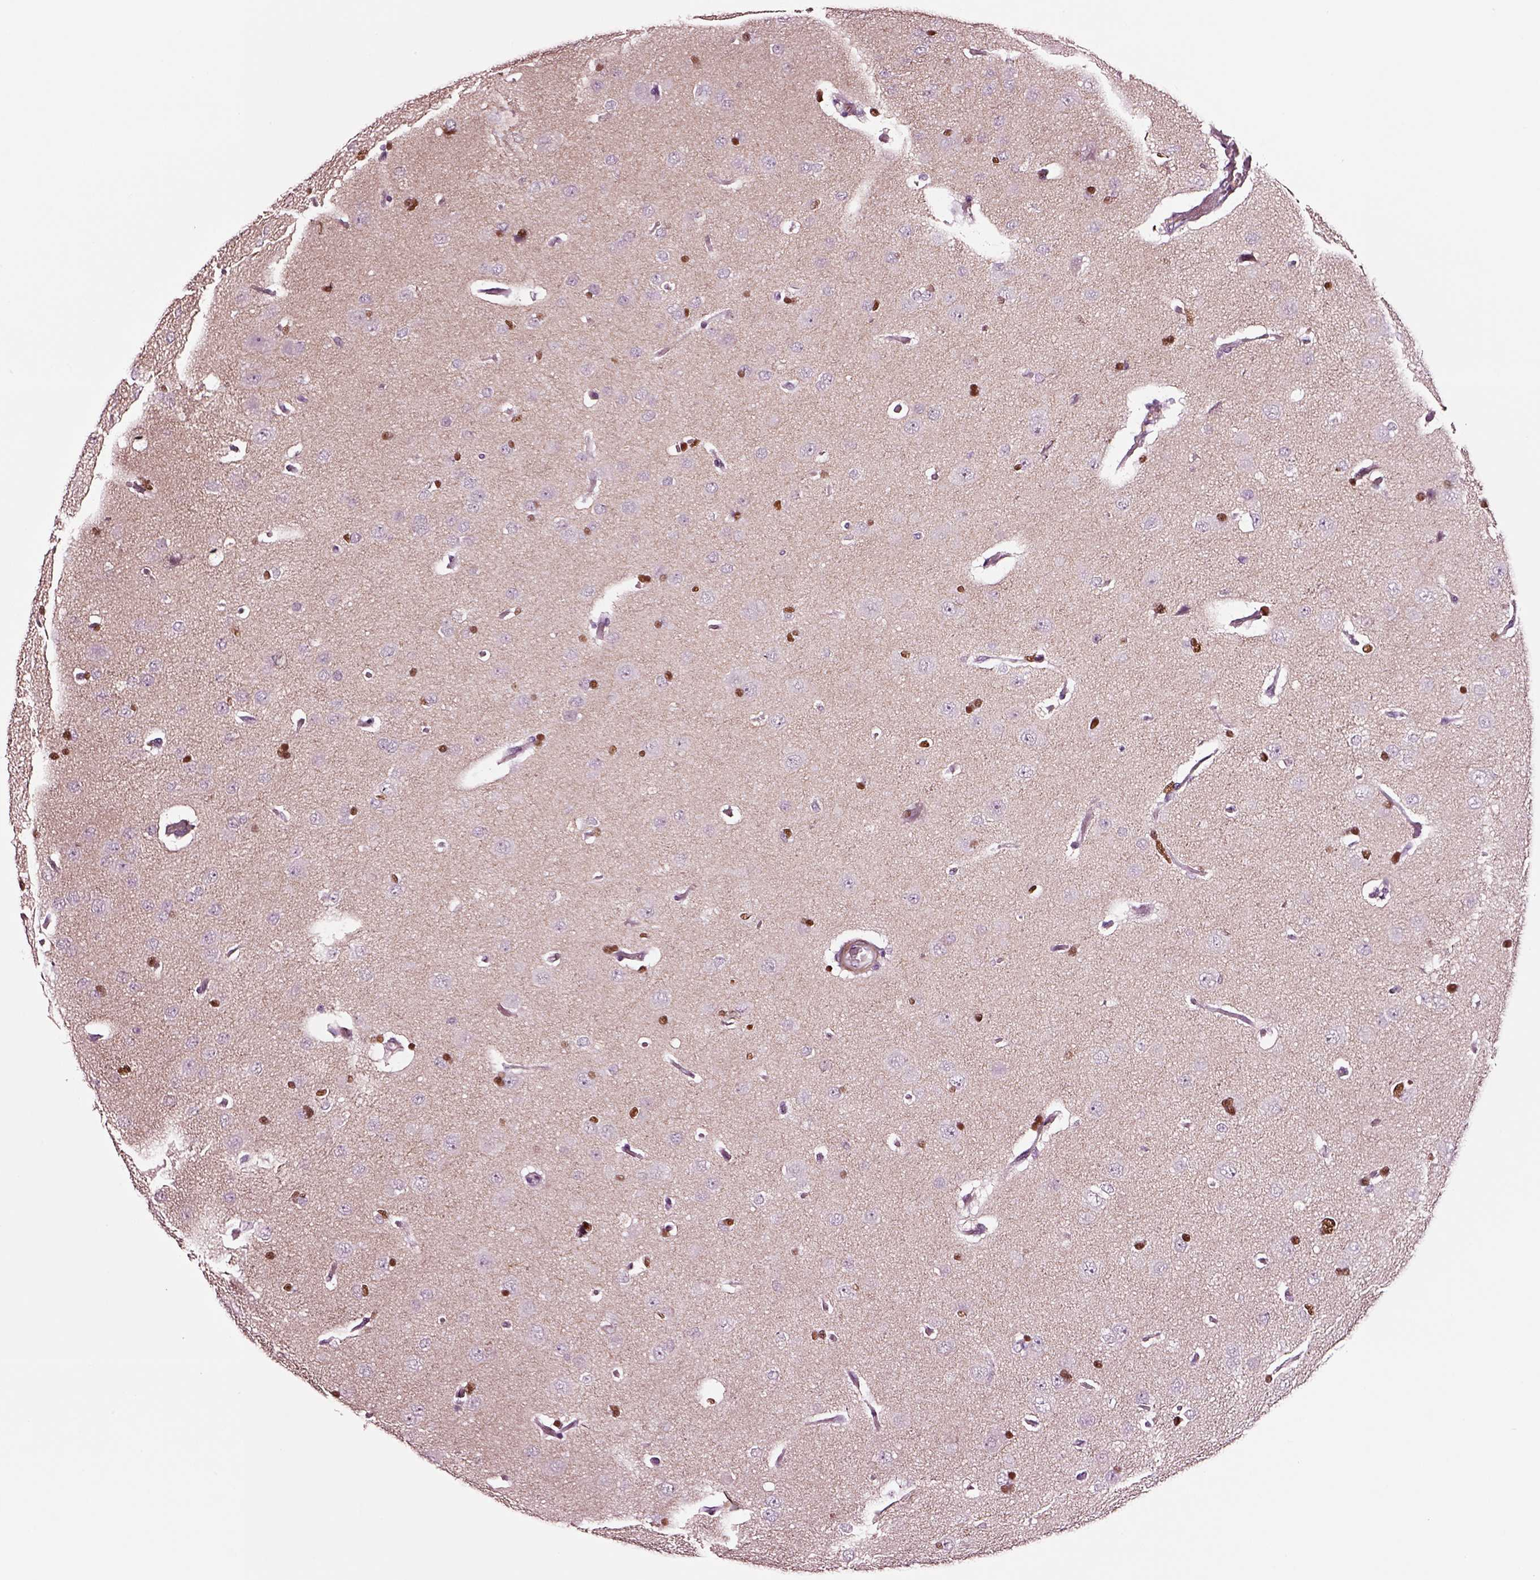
{"staining": {"intensity": "negative", "quantity": "none", "location": "none"}, "tissue": "glioma", "cell_type": "Tumor cells", "image_type": "cancer", "snomed": [{"axis": "morphology", "description": "Glioma, malignant, Low grade"}, {"axis": "topography", "description": "Brain"}], "caption": "High magnification brightfield microscopy of glioma stained with DAB (brown) and counterstained with hematoxylin (blue): tumor cells show no significant positivity.", "gene": "SOX10", "patient": {"sex": "female", "age": 54}}